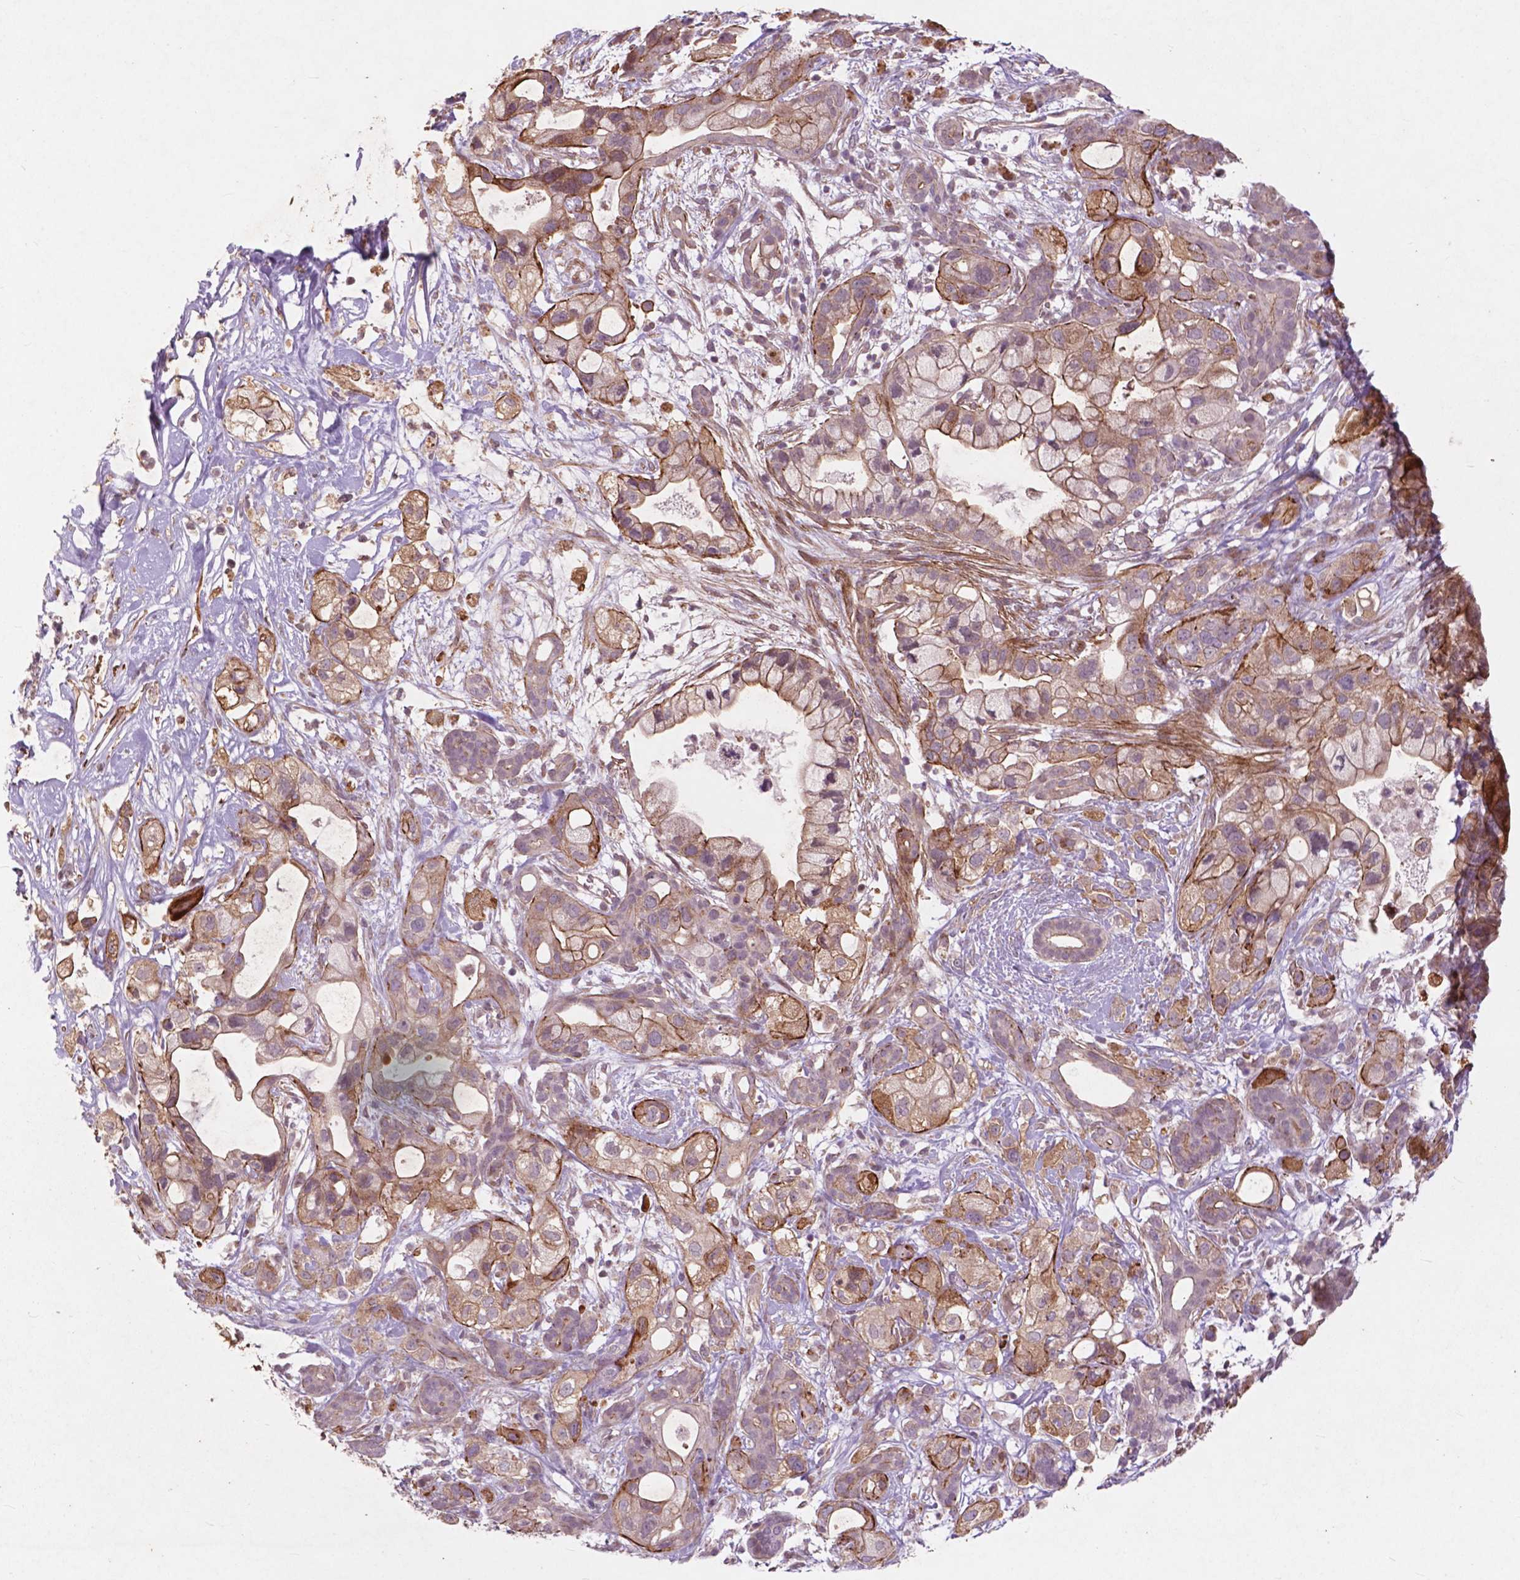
{"staining": {"intensity": "moderate", "quantity": "25%-75%", "location": "cytoplasmic/membranous"}, "tissue": "pancreatic cancer", "cell_type": "Tumor cells", "image_type": "cancer", "snomed": [{"axis": "morphology", "description": "Adenocarcinoma, NOS"}, {"axis": "topography", "description": "Pancreas"}], "caption": "Protein staining reveals moderate cytoplasmic/membranous expression in approximately 25%-75% of tumor cells in adenocarcinoma (pancreatic).", "gene": "RFPL4B", "patient": {"sex": "male", "age": 44}}